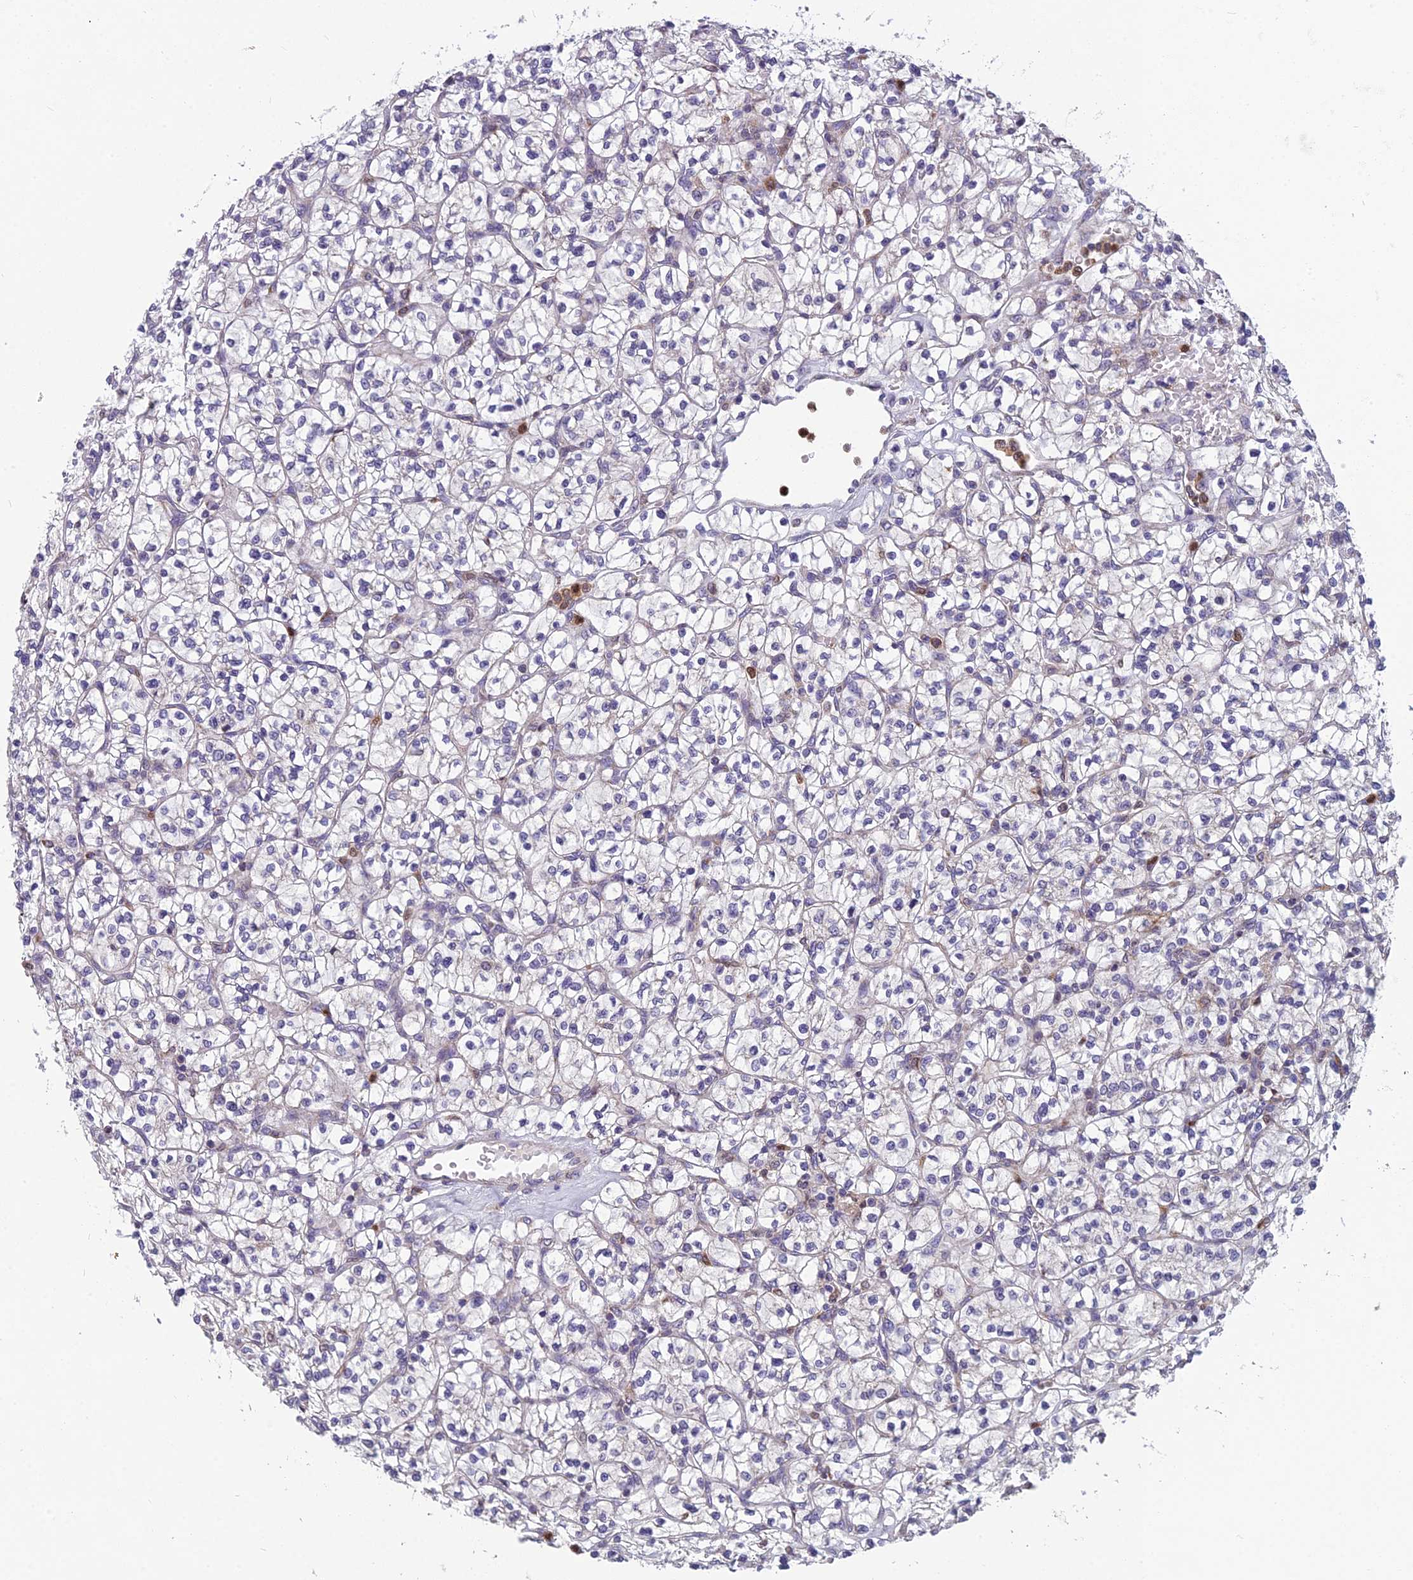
{"staining": {"intensity": "negative", "quantity": "none", "location": "none"}, "tissue": "renal cancer", "cell_type": "Tumor cells", "image_type": "cancer", "snomed": [{"axis": "morphology", "description": "Adenocarcinoma, NOS"}, {"axis": "topography", "description": "Kidney"}], "caption": "Tumor cells show no significant positivity in renal cancer.", "gene": "ENSG00000188897", "patient": {"sex": "female", "age": 64}}